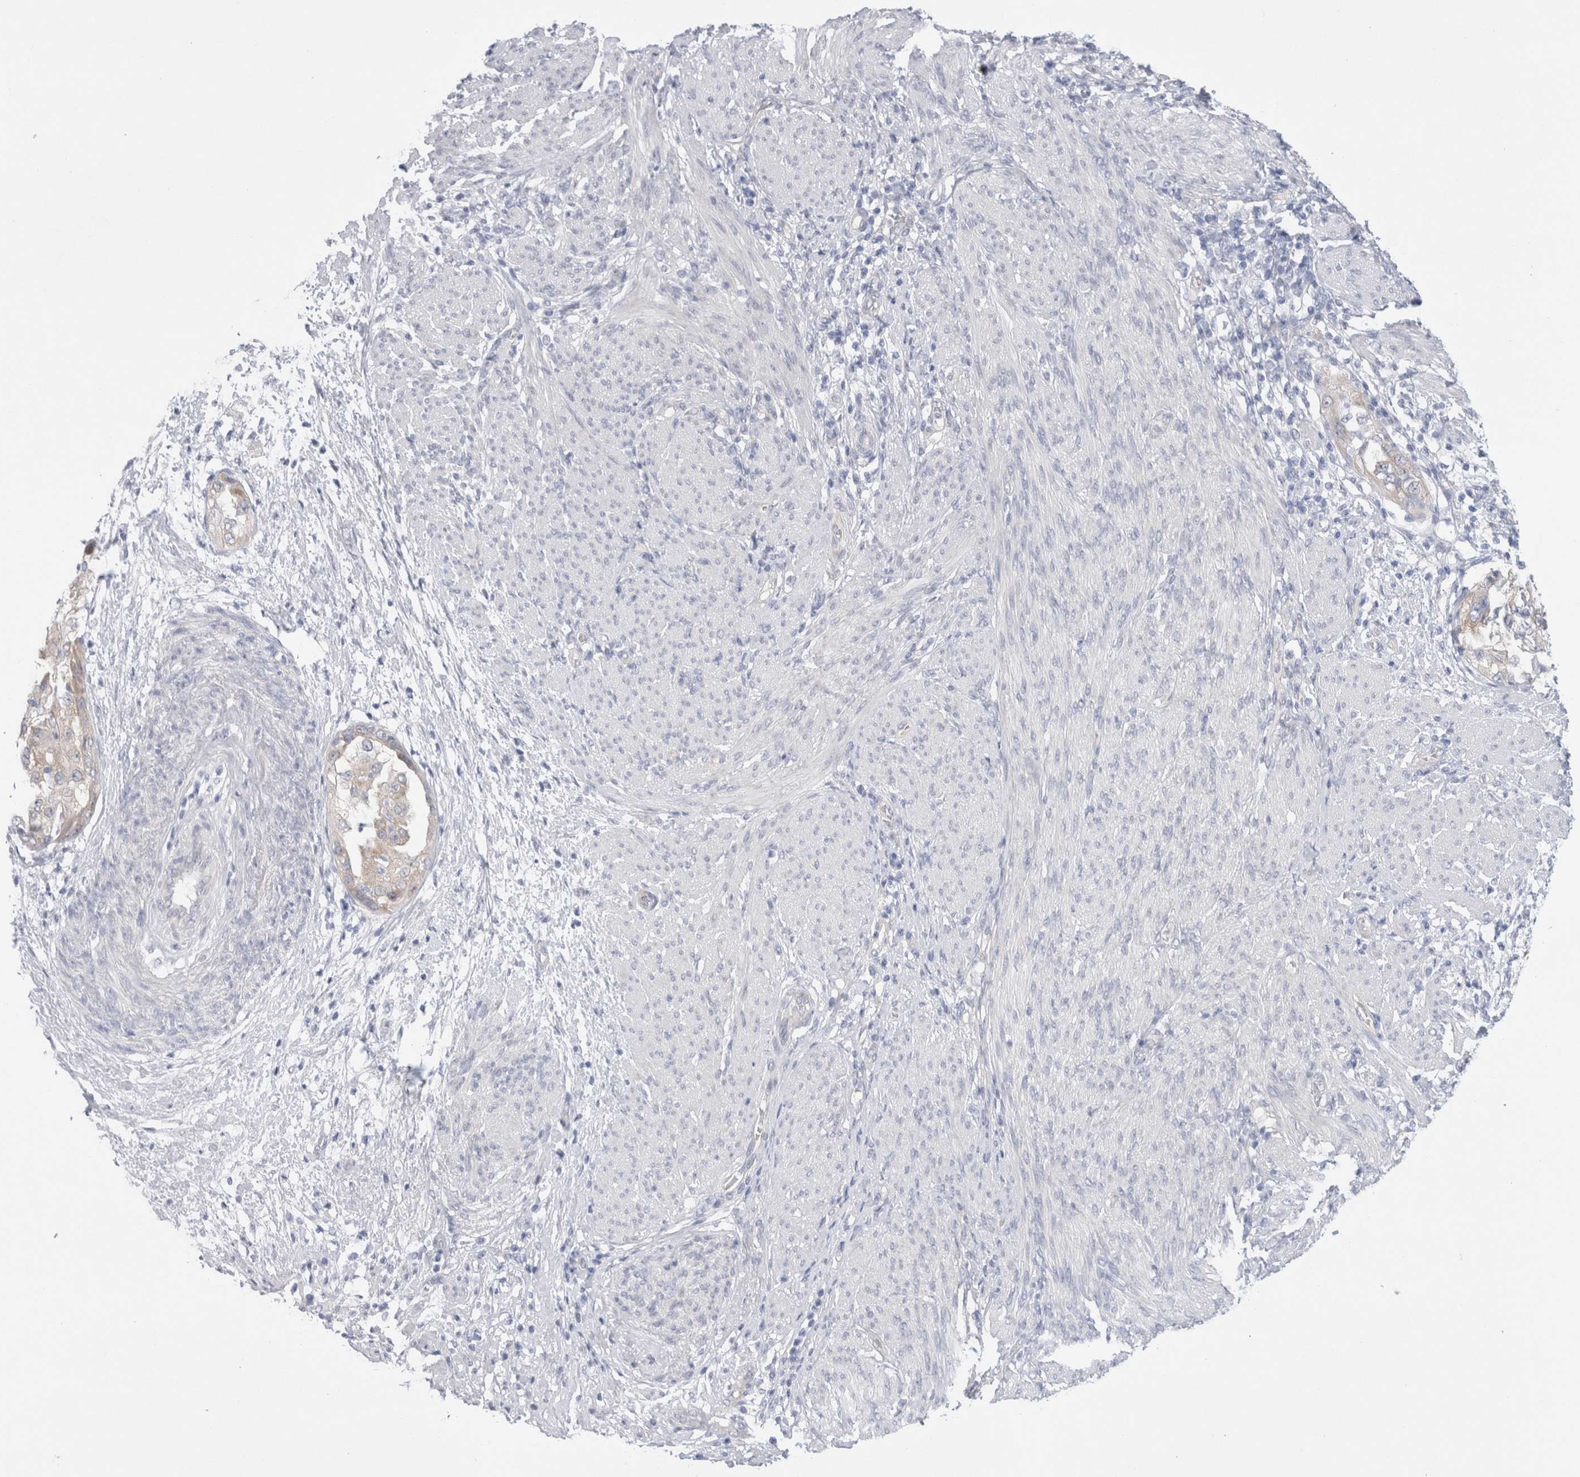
{"staining": {"intensity": "negative", "quantity": "none", "location": "none"}, "tissue": "endometrial cancer", "cell_type": "Tumor cells", "image_type": "cancer", "snomed": [{"axis": "morphology", "description": "Adenocarcinoma, NOS"}, {"axis": "topography", "description": "Endometrium"}], "caption": "Tumor cells are negative for brown protein staining in endometrial cancer (adenocarcinoma).", "gene": "WIPF2", "patient": {"sex": "female", "age": 85}}